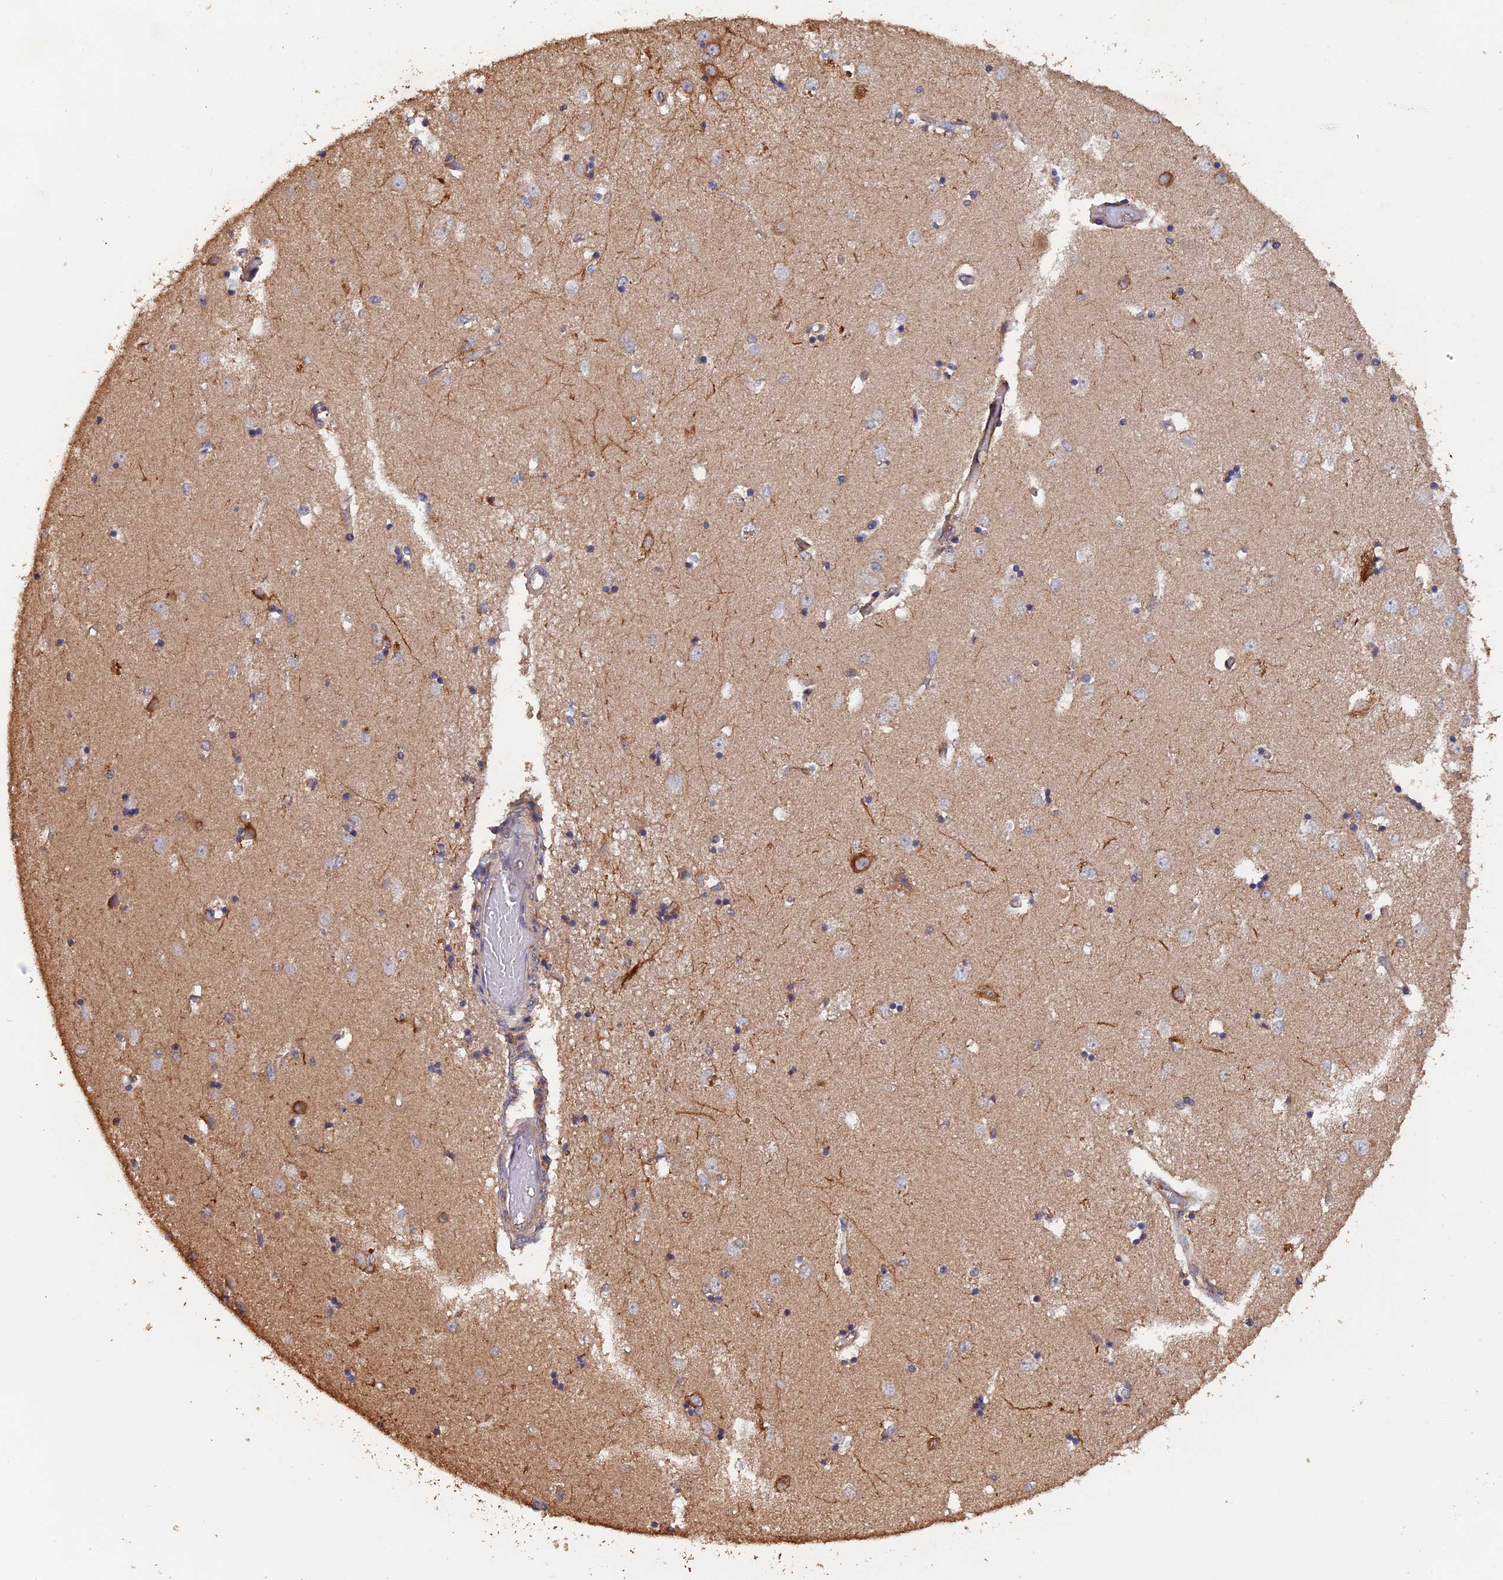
{"staining": {"intensity": "weak", "quantity": "<25%", "location": "cytoplasmic/membranous"}, "tissue": "caudate", "cell_type": "Glial cells", "image_type": "normal", "snomed": [{"axis": "morphology", "description": "Normal tissue, NOS"}, {"axis": "topography", "description": "Lateral ventricle wall"}], "caption": "Glial cells show no significant positivity in normal caudate.", "gene": "PIGQ", "patient": {"sex": "male", "age": 45}}